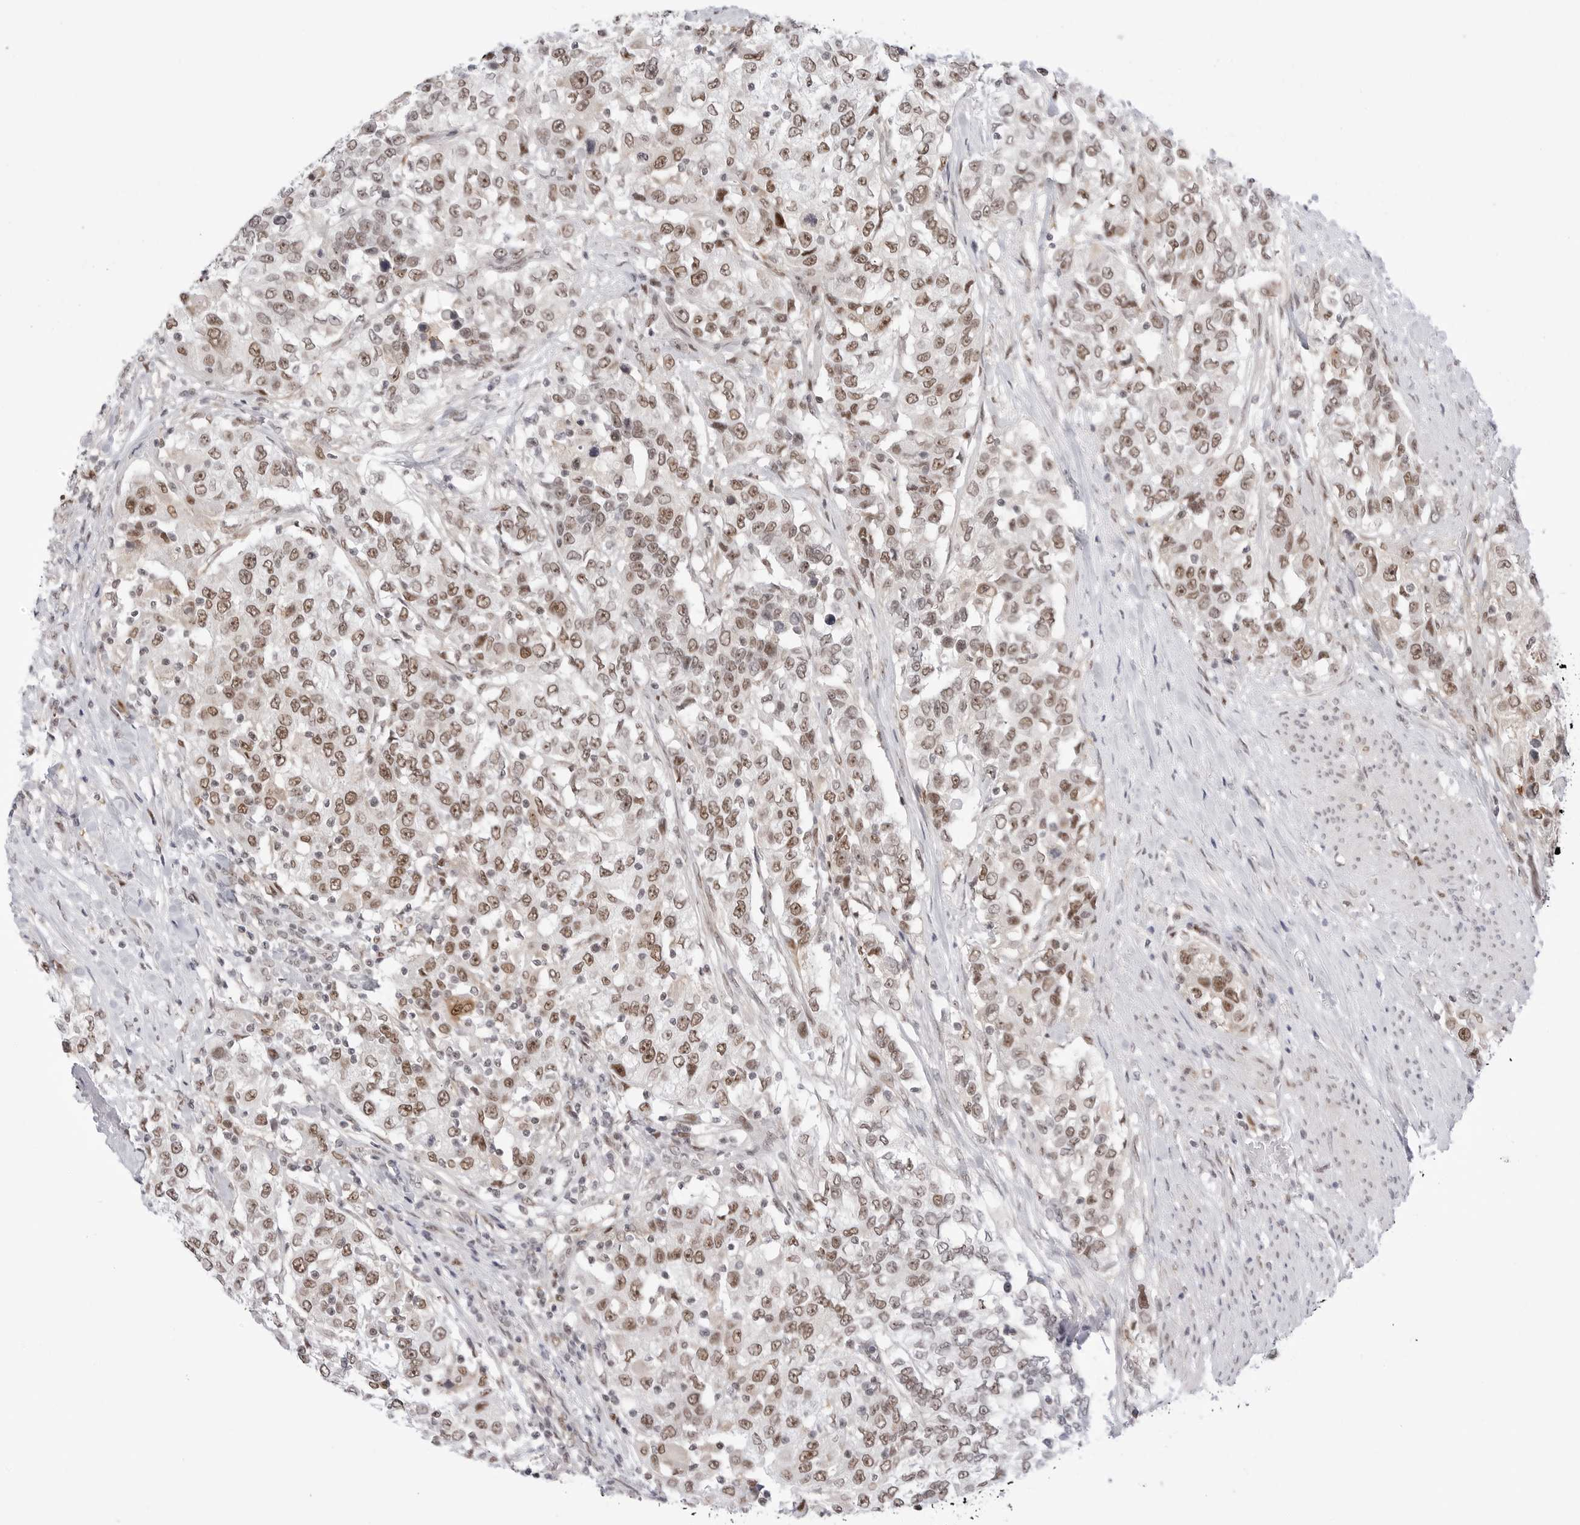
{"staining": {"intensity": "moderate", "quantity": ">75%", "location": "nuclear"}, "tissue": "urothelial cancer", "cell_type": "Tumor cells", "image_type": "cancer", "snomed": [{"axis": "morphology", "description": "Urothelial carcinoma, High grade"}, {"axis": "topography", "description": "Urinary bladder"}], "caption": "Approximately >75% of tumor cells in human high-grade urothelial carcinoma exhibit moderate nuclear protein staining as visualized by brown immunohistochemical staining.", "gene": "C1orf162", "patient": {"sex": "female", "age": 80}}